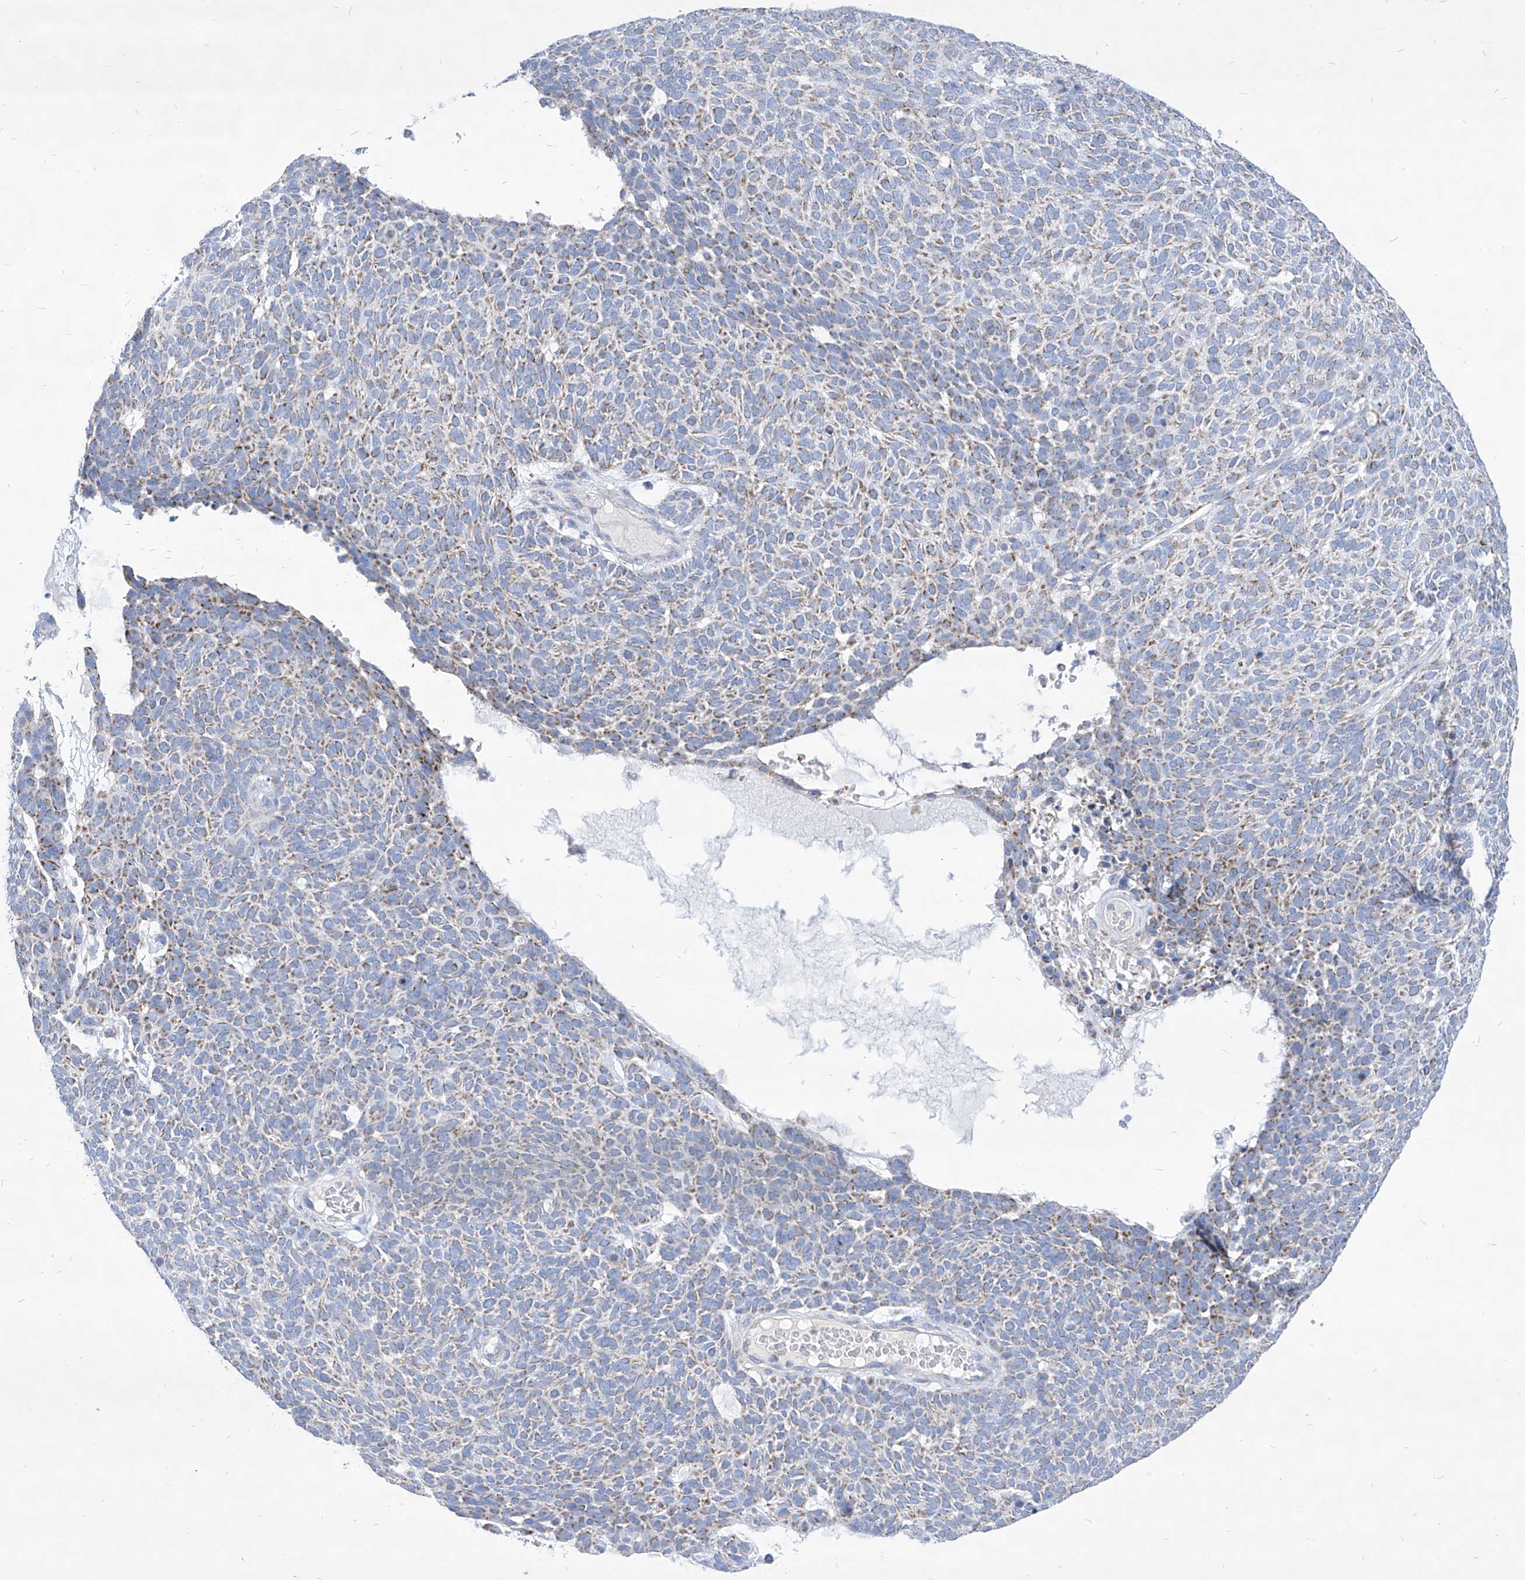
{"staining": {"intensity": "weak", "quantity": "25%-75%", "location": "cytoplasmic/membranous"}, "tissue": "skin cancer", "cell_type": "Tumor cells", "image_type": "cancer", "snomed": [{"axis": "morphology", "description": "Squamous cell carcinoma, NOS"}, {"axis": "topography", "description": "Skin"}], "caption": "Protein staining reveals weak cytoplasmic/membranous positivity in about 25%-75% of tumor cells in skin cancer.", "gene": "COQ3", "patient": {"sex": "female", "age": 90}}